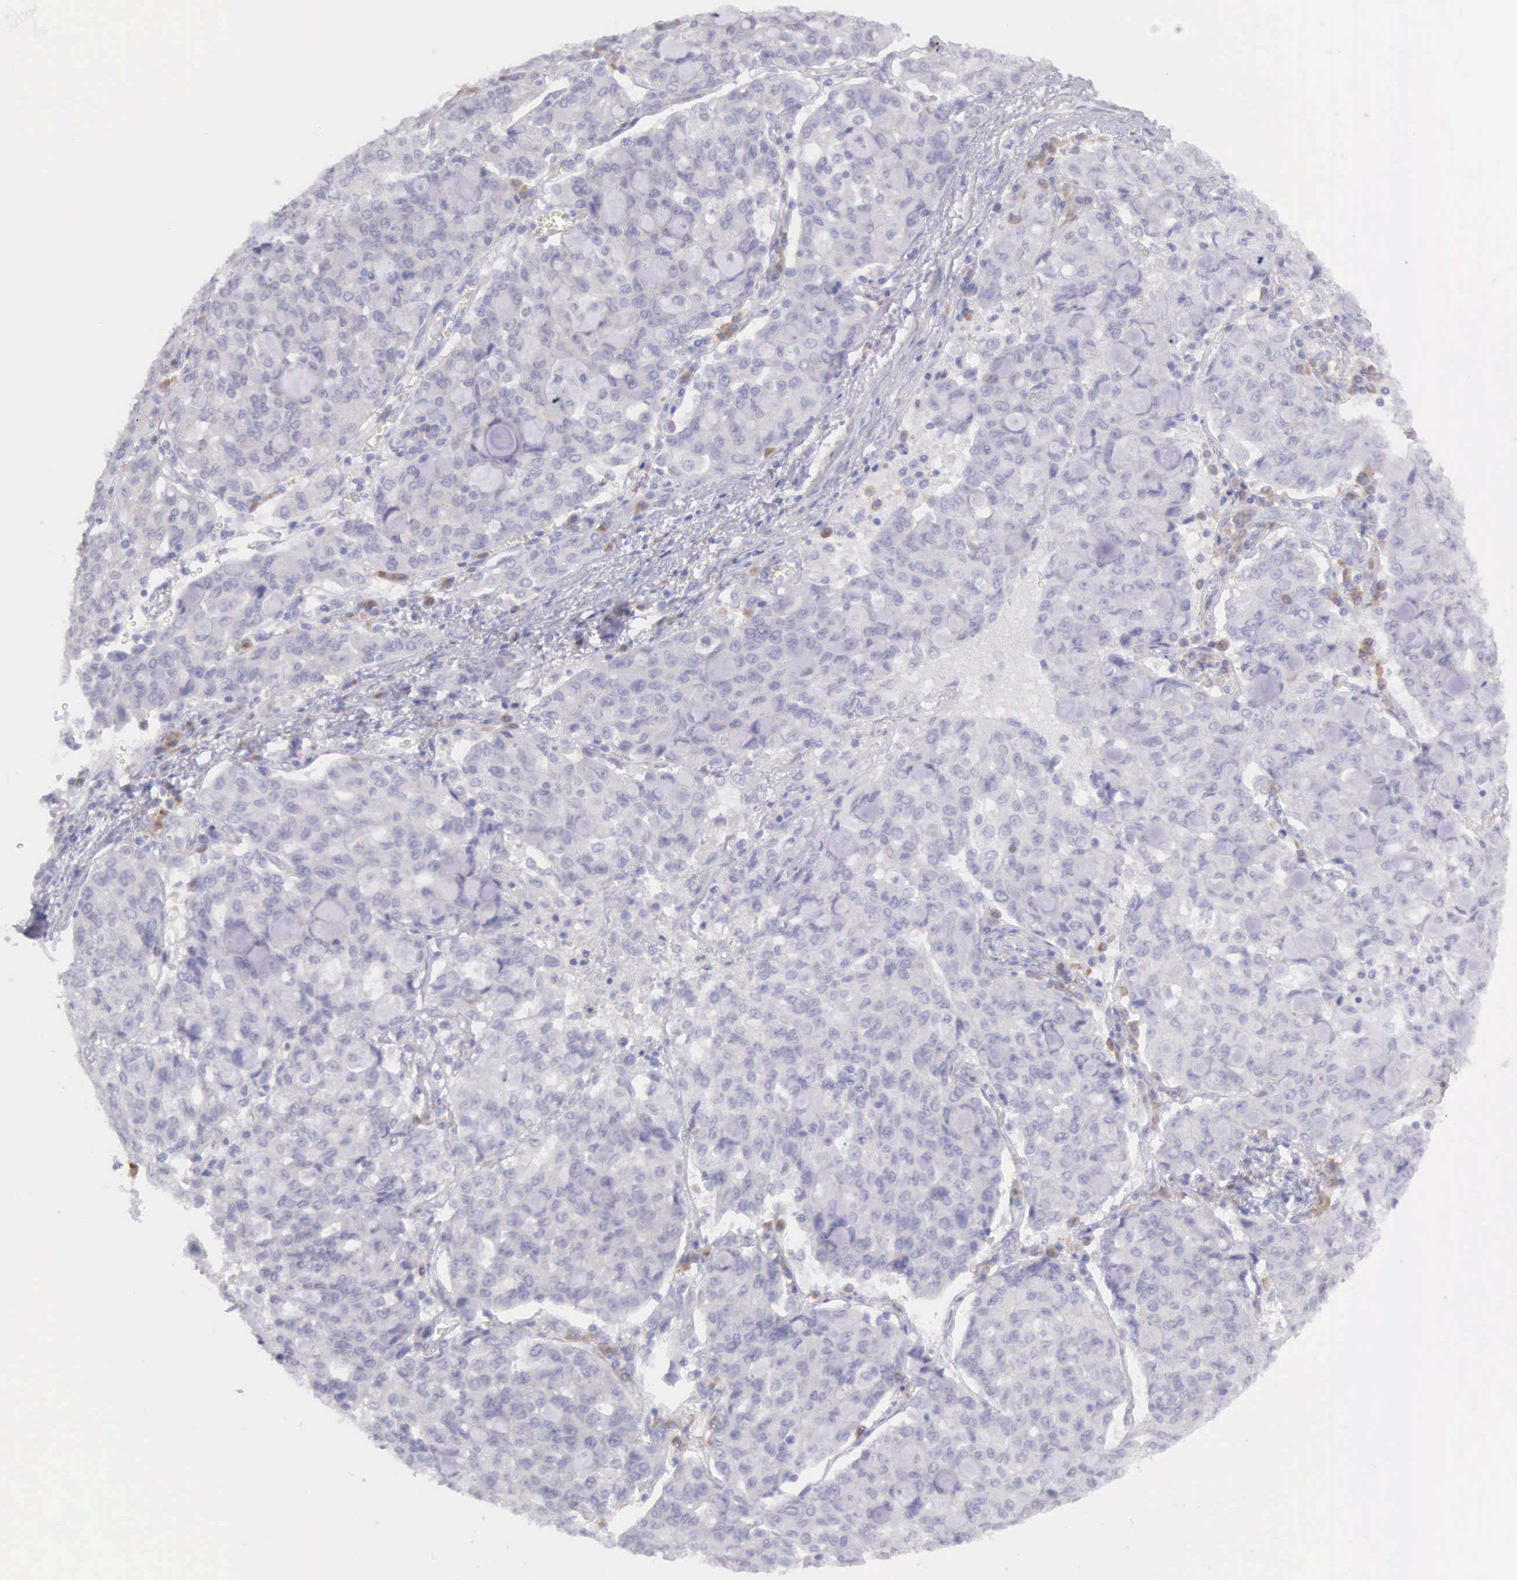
{"staining": {"intensity": "weak", "quantity": "<25%", "location": "cytoplasmic/membranous"}, "tissue": "lung cancer", "cell_type": "Tumor cells", "image_type": "cancer", "snomed": [{"axis": "morphology", "description": "Adenocarcinoma, NOS"}, {"axis": "topography", "description": "Lung"}], "caption": "This is an immunohistochemistry (IHC) photomicrograph of lung cancer. There is no staining in tumor cells.", "gene": "ARFGAP3", "patient": {"sex": "female", "age": 44}}